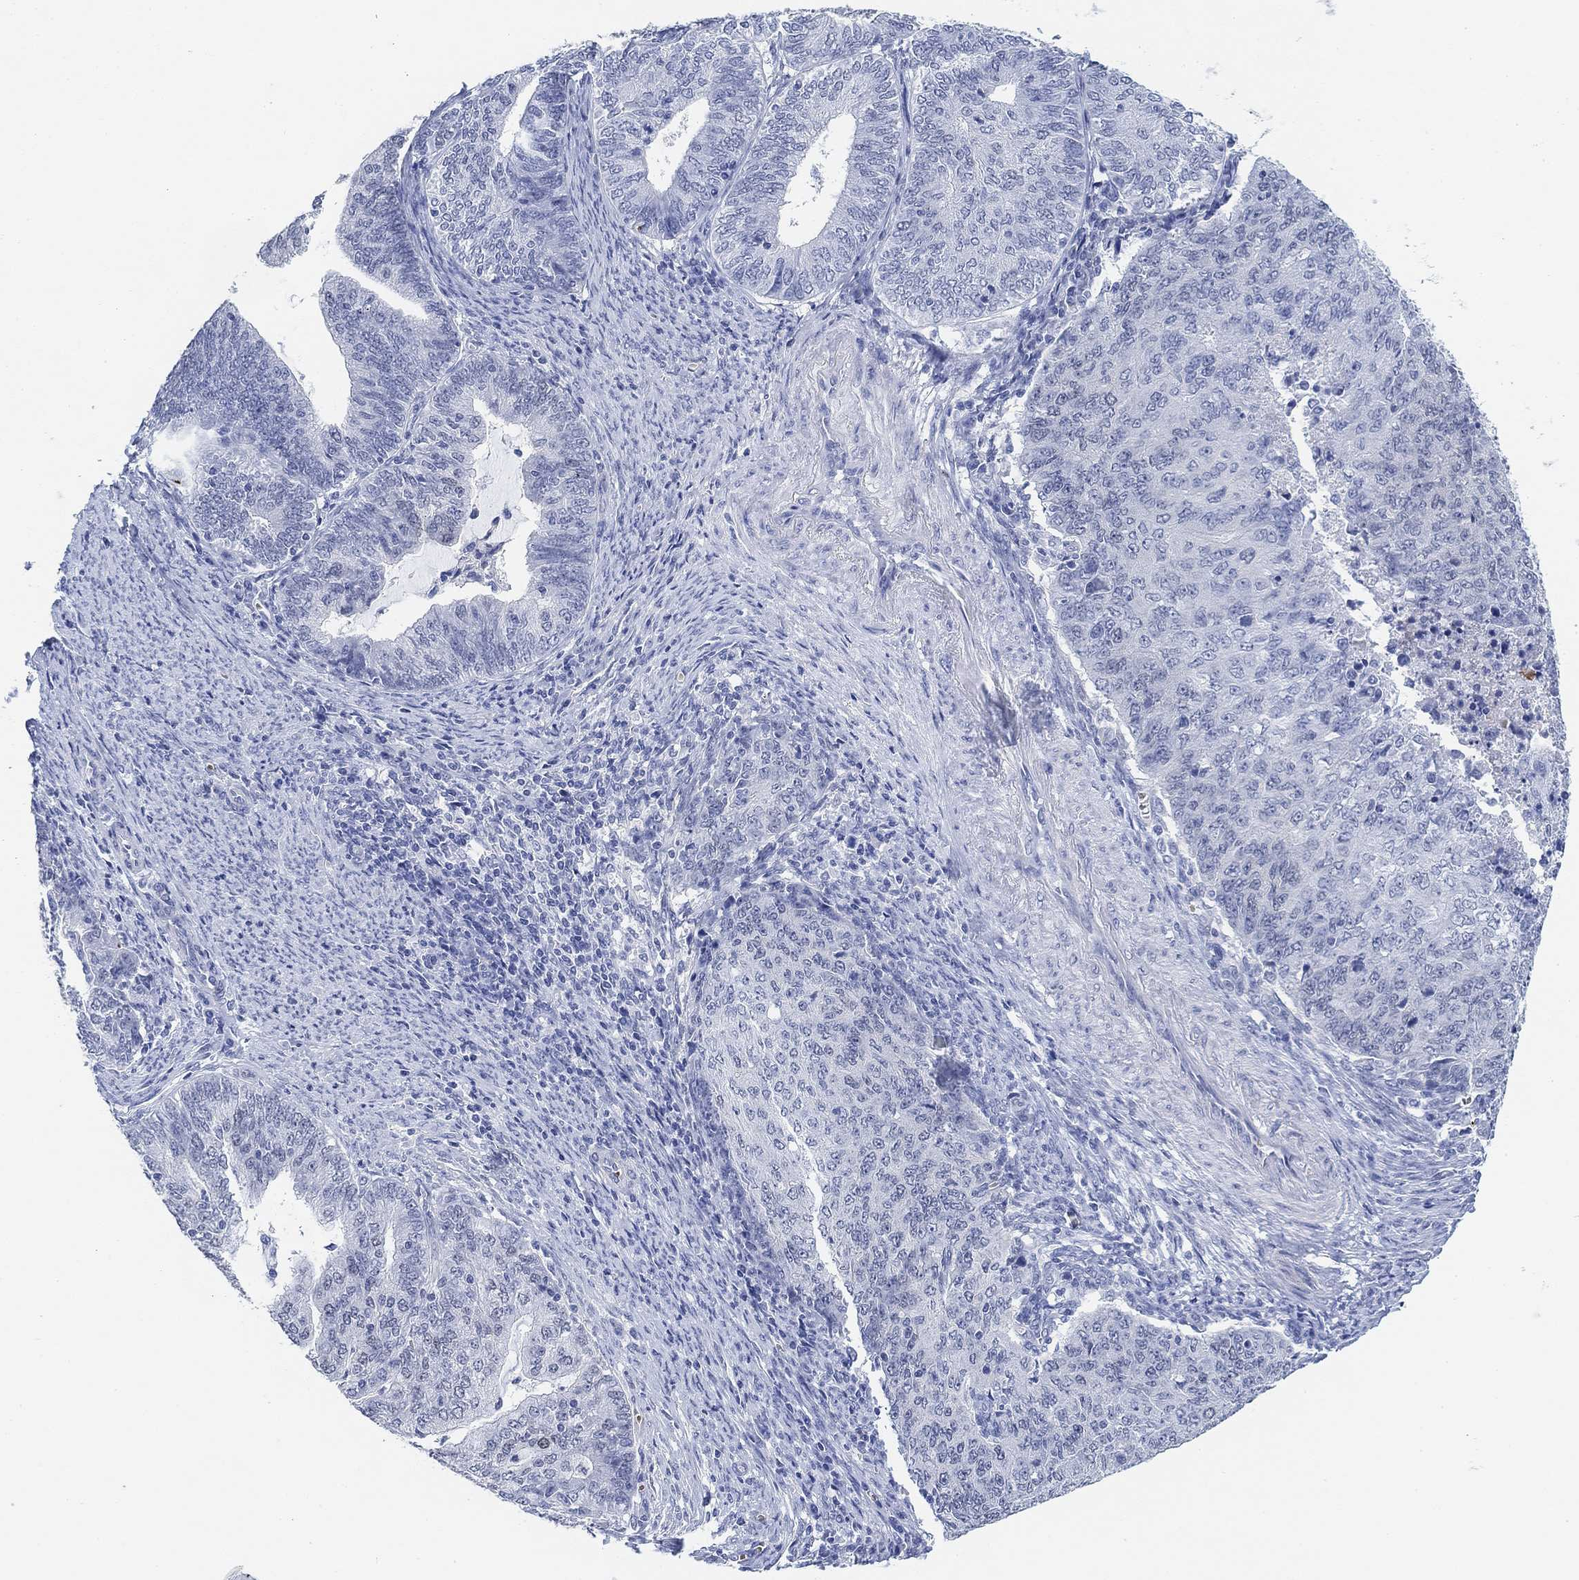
{"staining": {"intensity": "negative", "quantity": "none", "location": "none"}, "tissue": "endometrial cancer", "cell_type": "Tumor cells", "image_type": "cancer", "snomed": [{"axis": "morphology", "description": "Adenocarcinoma, NOS"}, {"axis": "topography", "description": "Endometrium"}], "caption": "Protein analysis of endometrial adenocarcinoma shows no significant positivity in tumor cells.", "gene": "PAX6", "patient": {"sex": "female", "age": 82}}